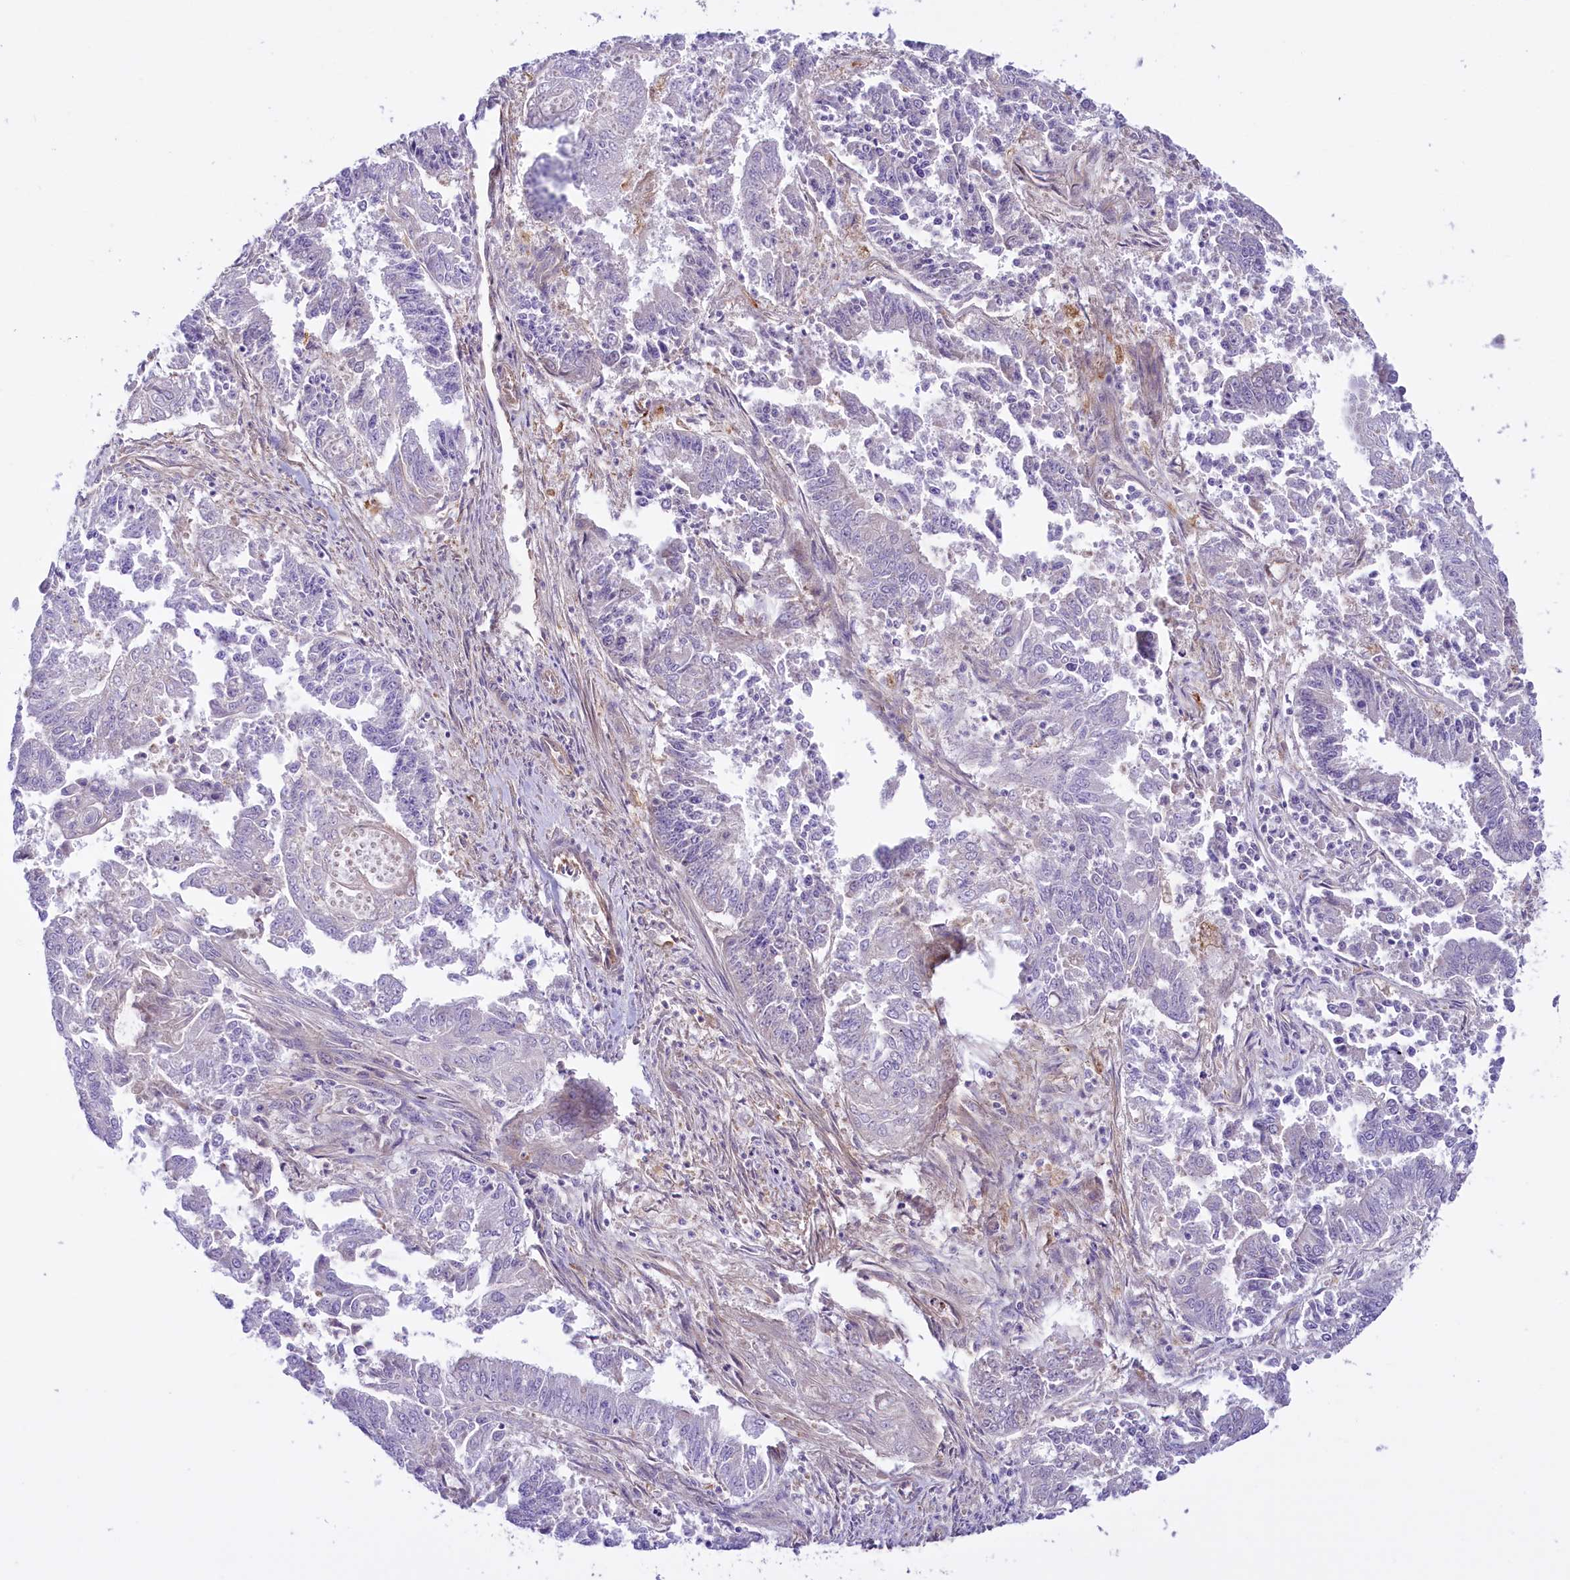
{"staining": {"intensity": "negative", "quantity": "none", "location": "none"}, "tissue": "endometrial cancer", "cell_type": "Tumor cells", "image_type": "cancer", "snomed": [{"axis": "morphology", "description": "Adenocarcinoma, NOS"}, {"axis": "topography", "description": "Endometrium"}], "caption": "Tumor cells show no significant protein staining in endometrial adenocarcinoma.", "gene": "CCDC32", "patient": {"sex": "female", "age": 73}}